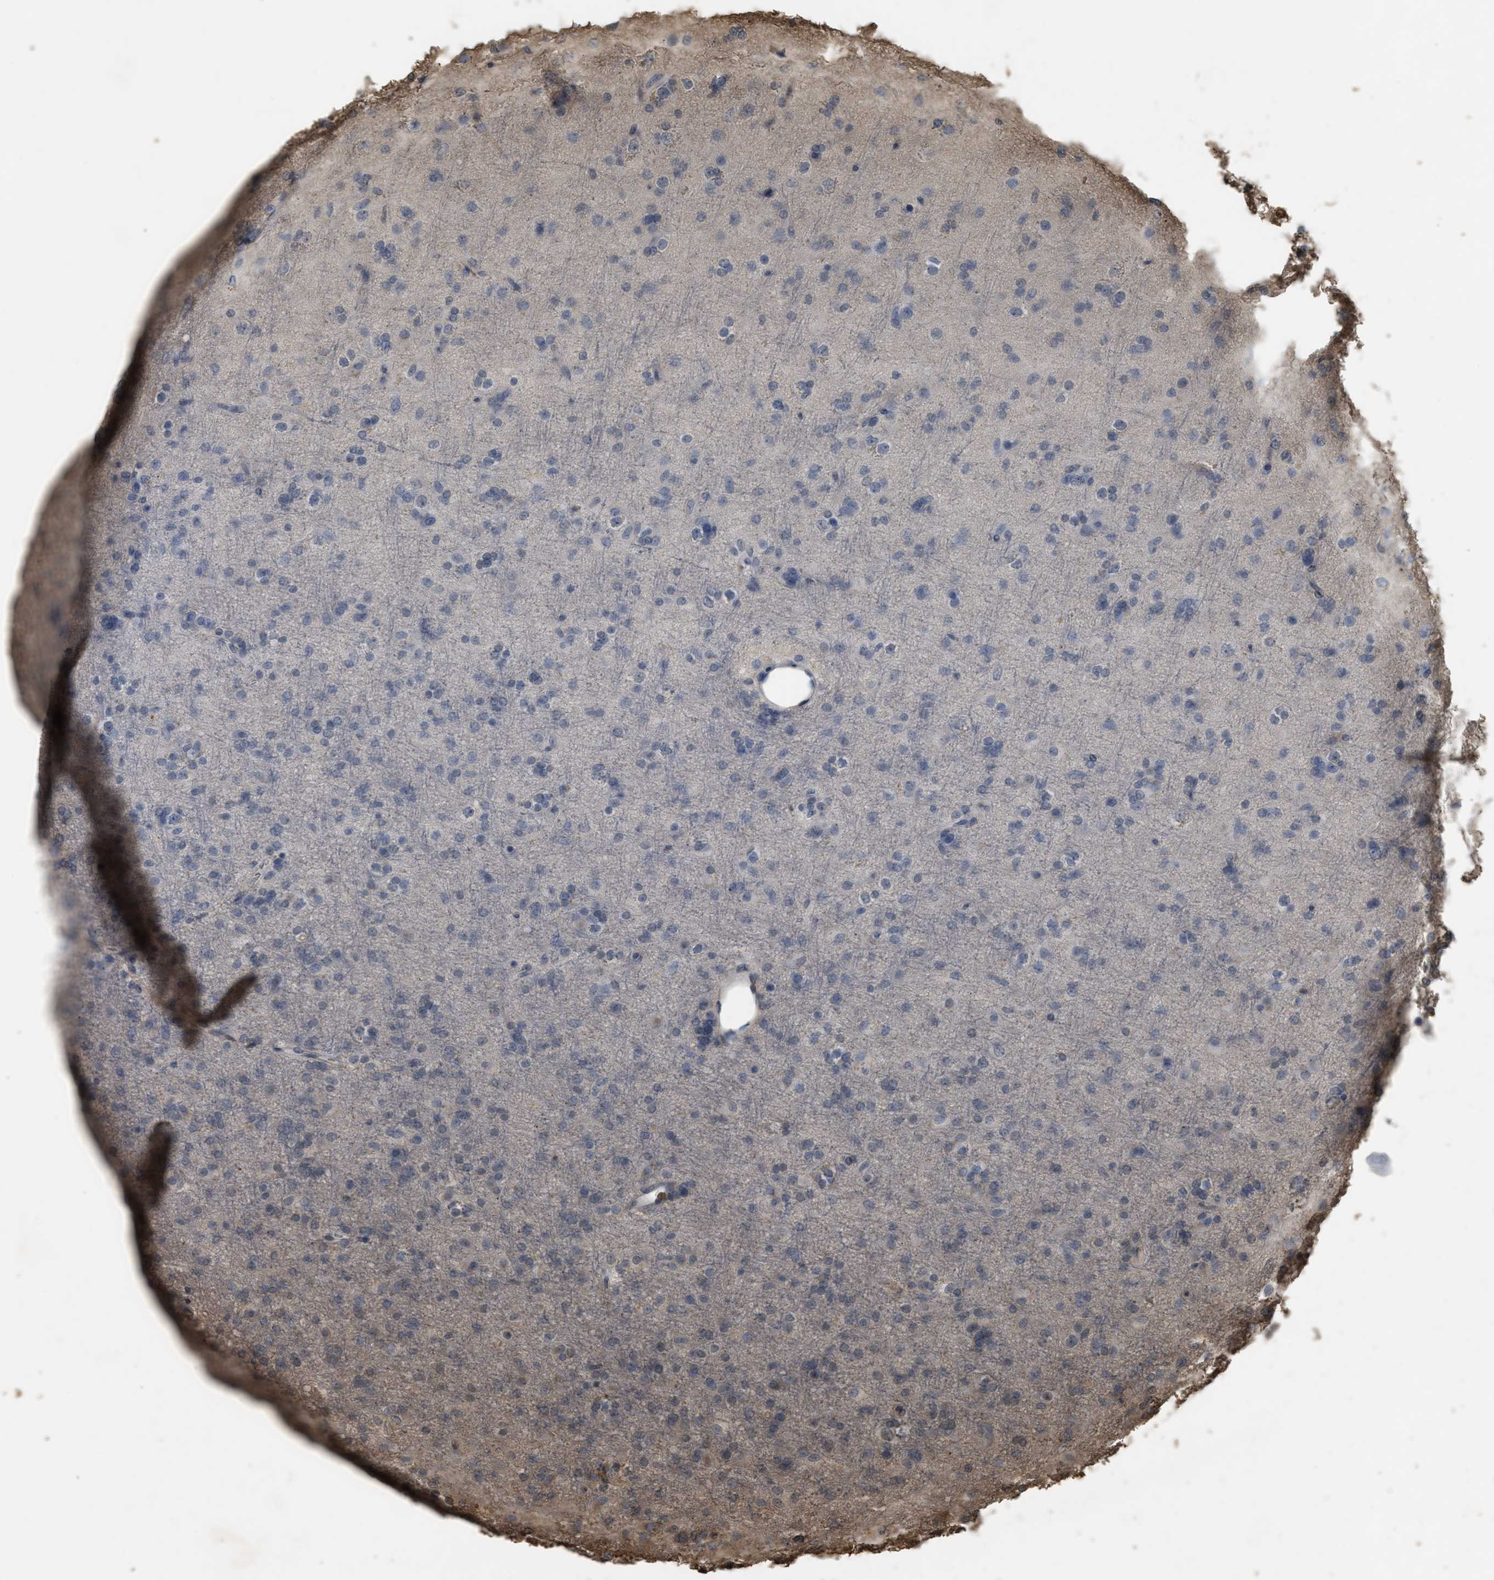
{"staining": {"intensity": "negative", "quantity": "none", "location": "none"}, "tissue": "glioma", "cell_type": "Tumor cells", "image_type": "cancer", "snomed": [{"axis": "morphology", "description": "Glioma, malignant, Low grade"}, {"axis": "topography", "description": "Brain"}], "caption": "Protein analysis of malignant glioma (low-grade) reveals no significant staining in tumor cells.", "gene": "ARHGDIA", "patient": {"sex": "male", "age": 65}}